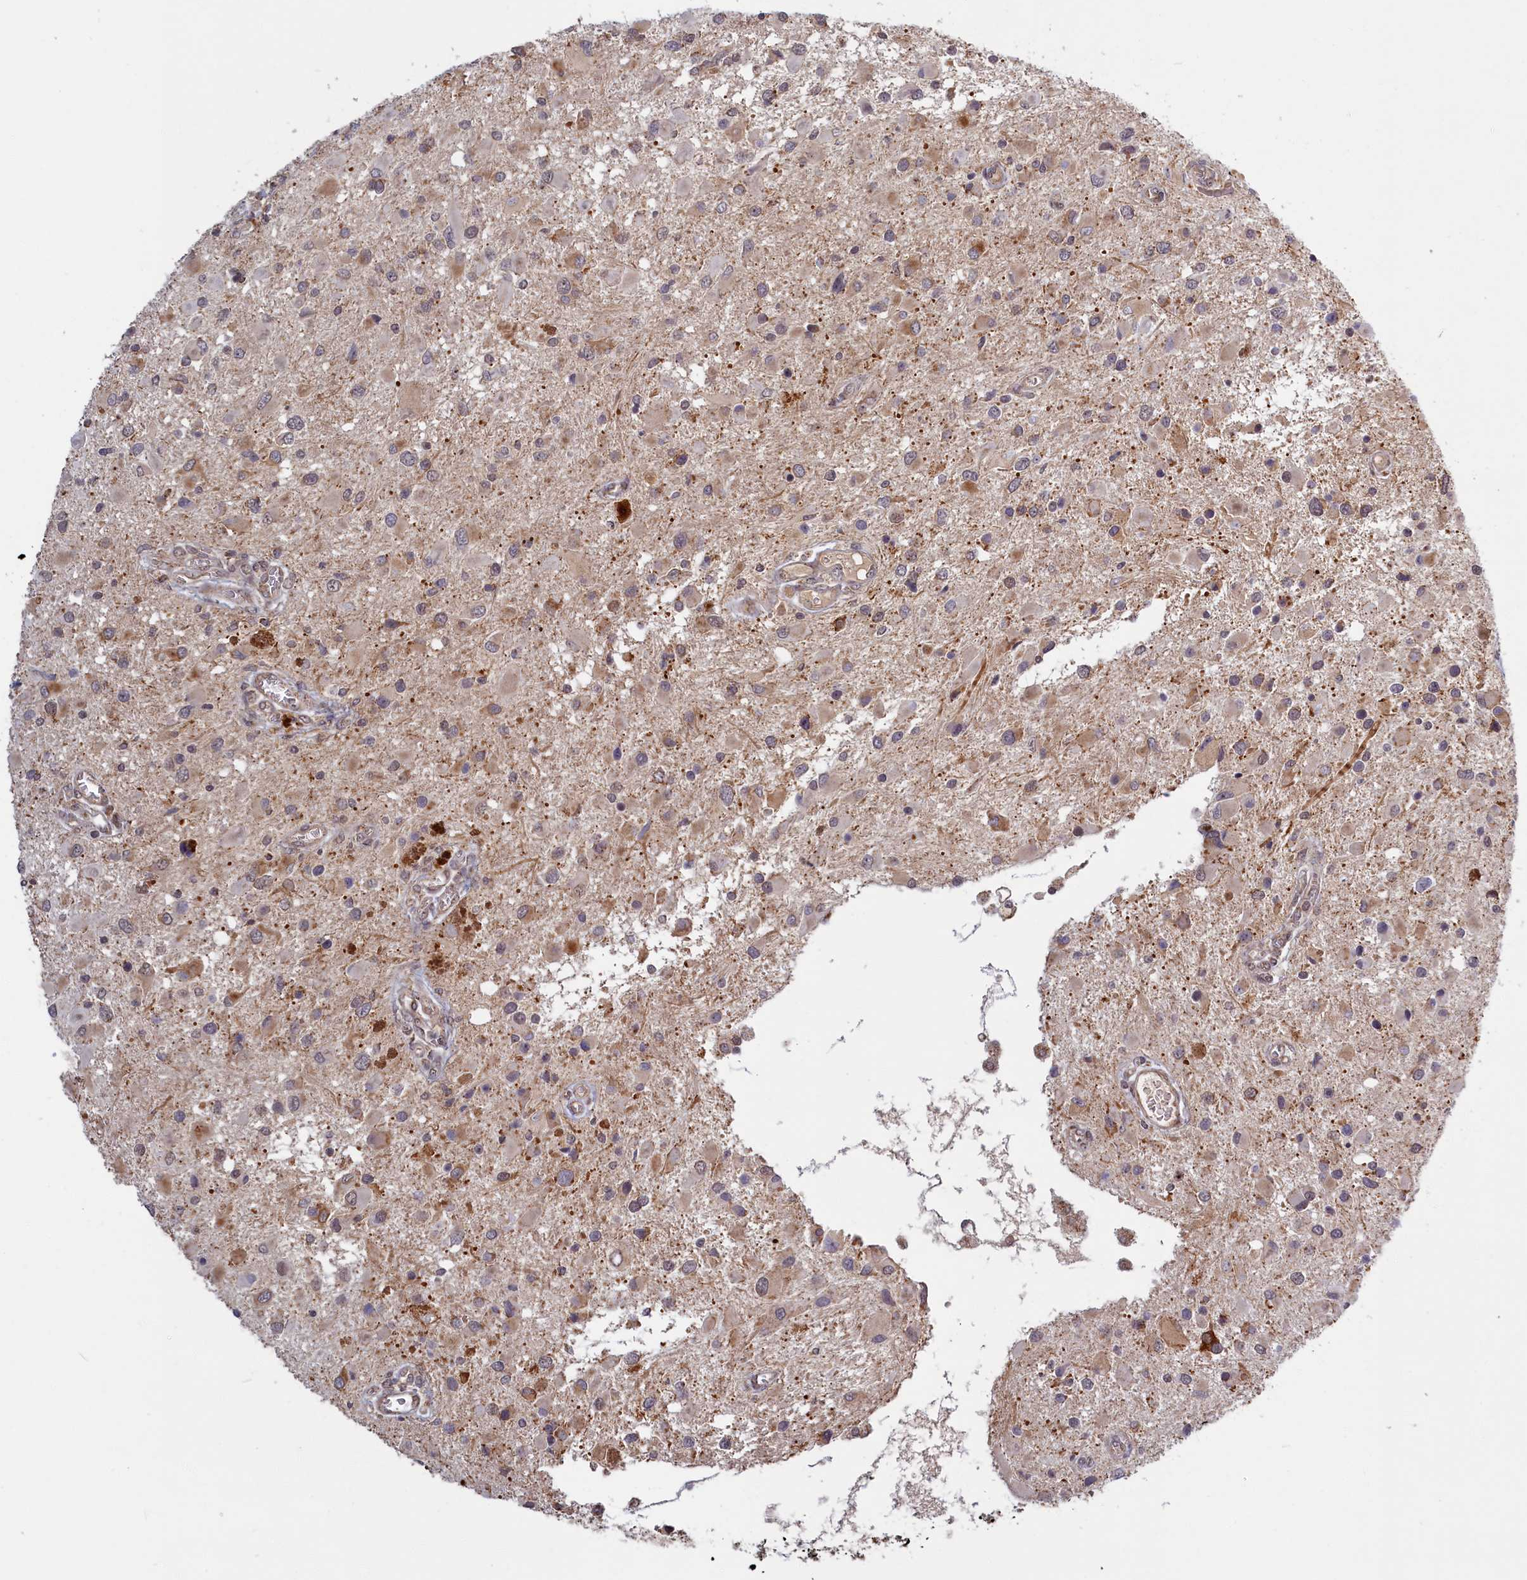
{"staining": {"intensity": "weak", "quantity": "<25%", "location": "cytoplasmic/membranous"}, "tissue": "glioma", "cell_type": "Tumor cells", "image_type": "cancer", "snomed": [{"axis": "morphology", "description": "Glioma, malignant, High grade"}, {"axis": "topography", "description": "Brain"}], "caption": "Immunohistochemical staining of human malignant glioma (high-grade) displays no significant positivity in tumor cells.", "gene": "PLA2G10", "patient": {"sex": "male", "age": 53}}